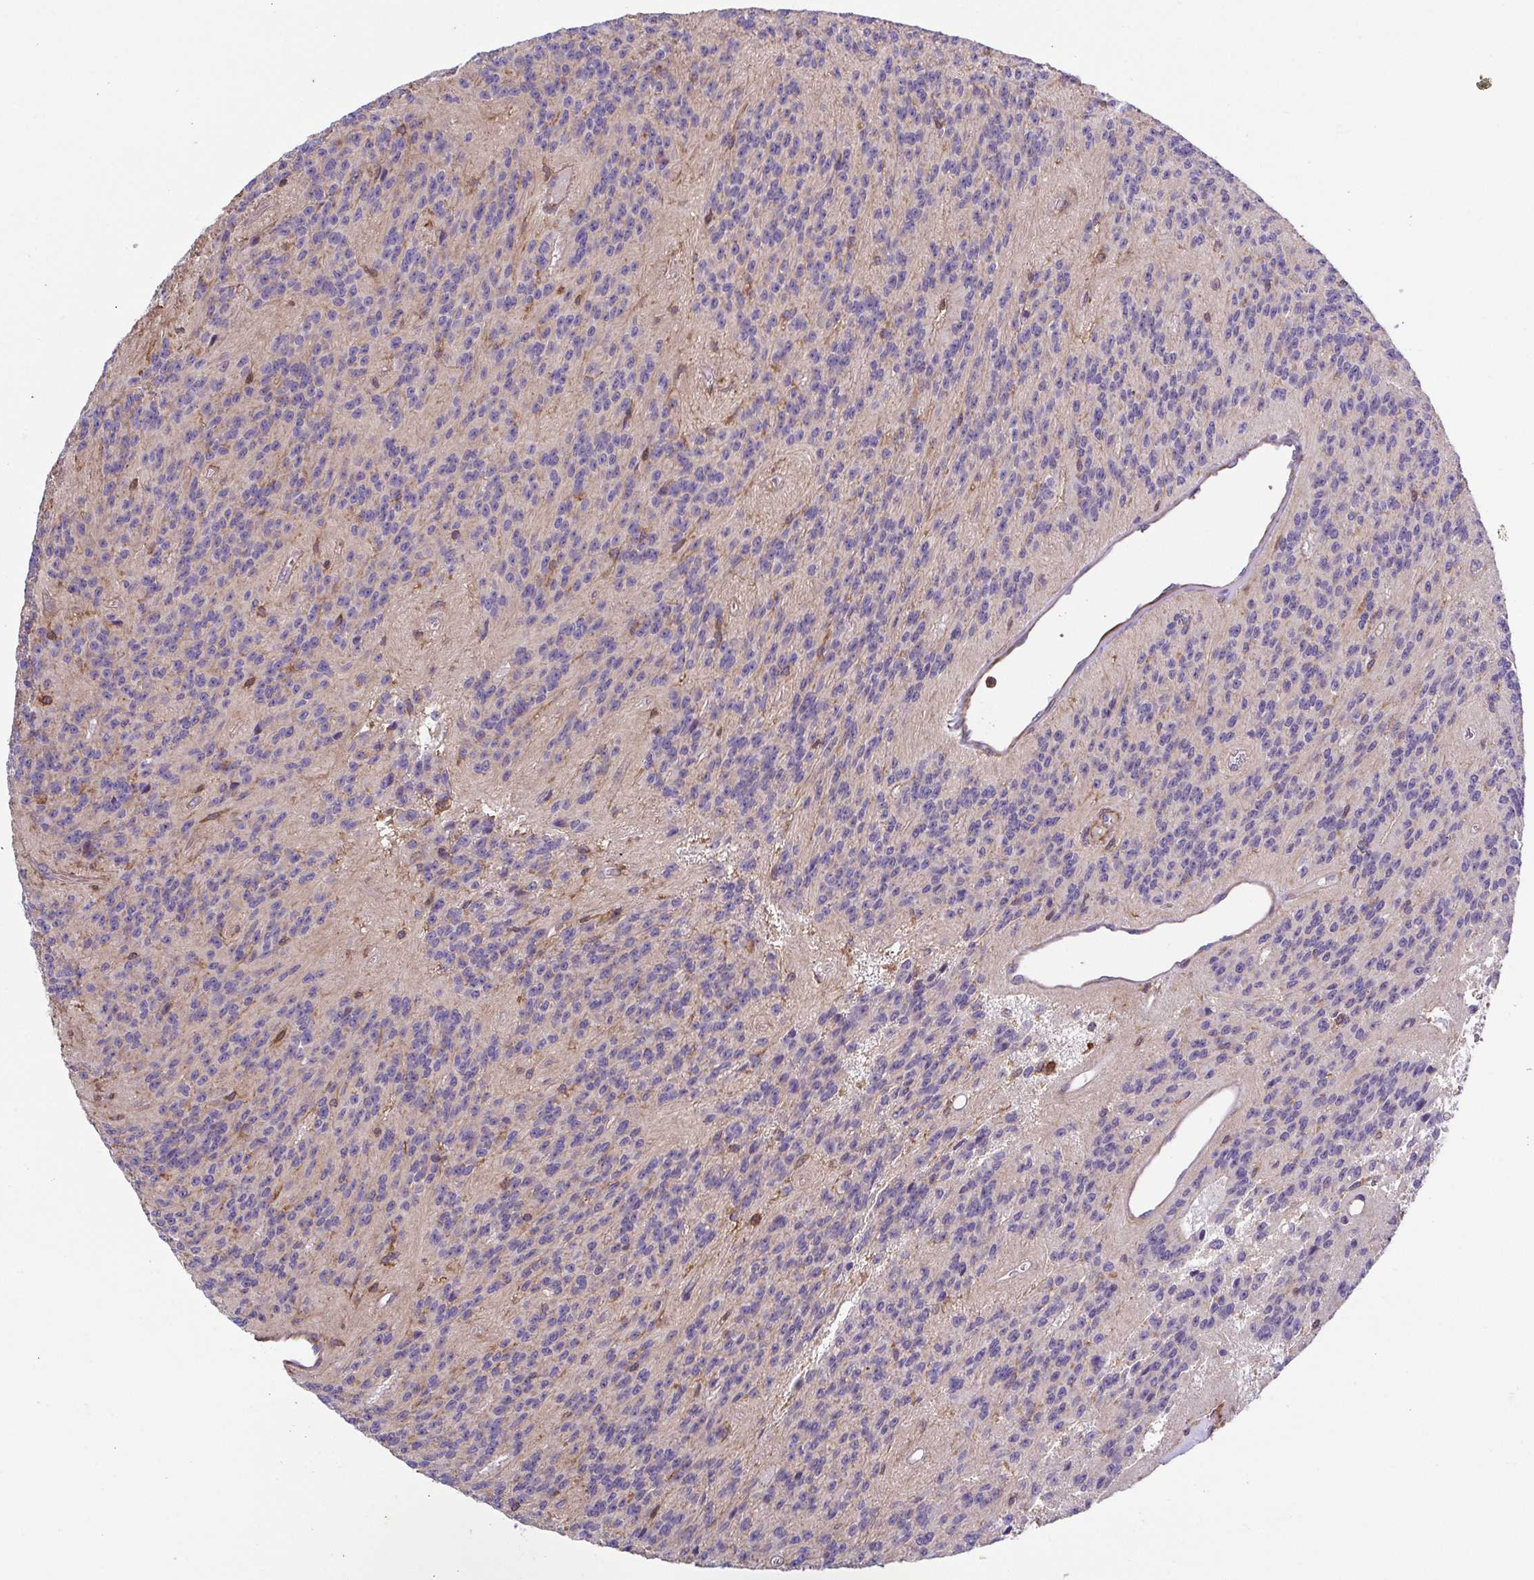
{"staining": {"intensity": "negative", "quantity": "none", "location": "none"}, "tissue": "glioma", "cell_type": "Tumor cells", "image_type": "cancer", "snomed": [{"axis": "morphology", "description": "Glioma, malignant, Low grade"}, {"axis": "topography", "description": "Brain"}], "caption": "An image of human malignant low-grade glioma is negative for staining in tumor cells.", "gene": "PRR14L", "patient": {"sex": "male", "age": 31}}